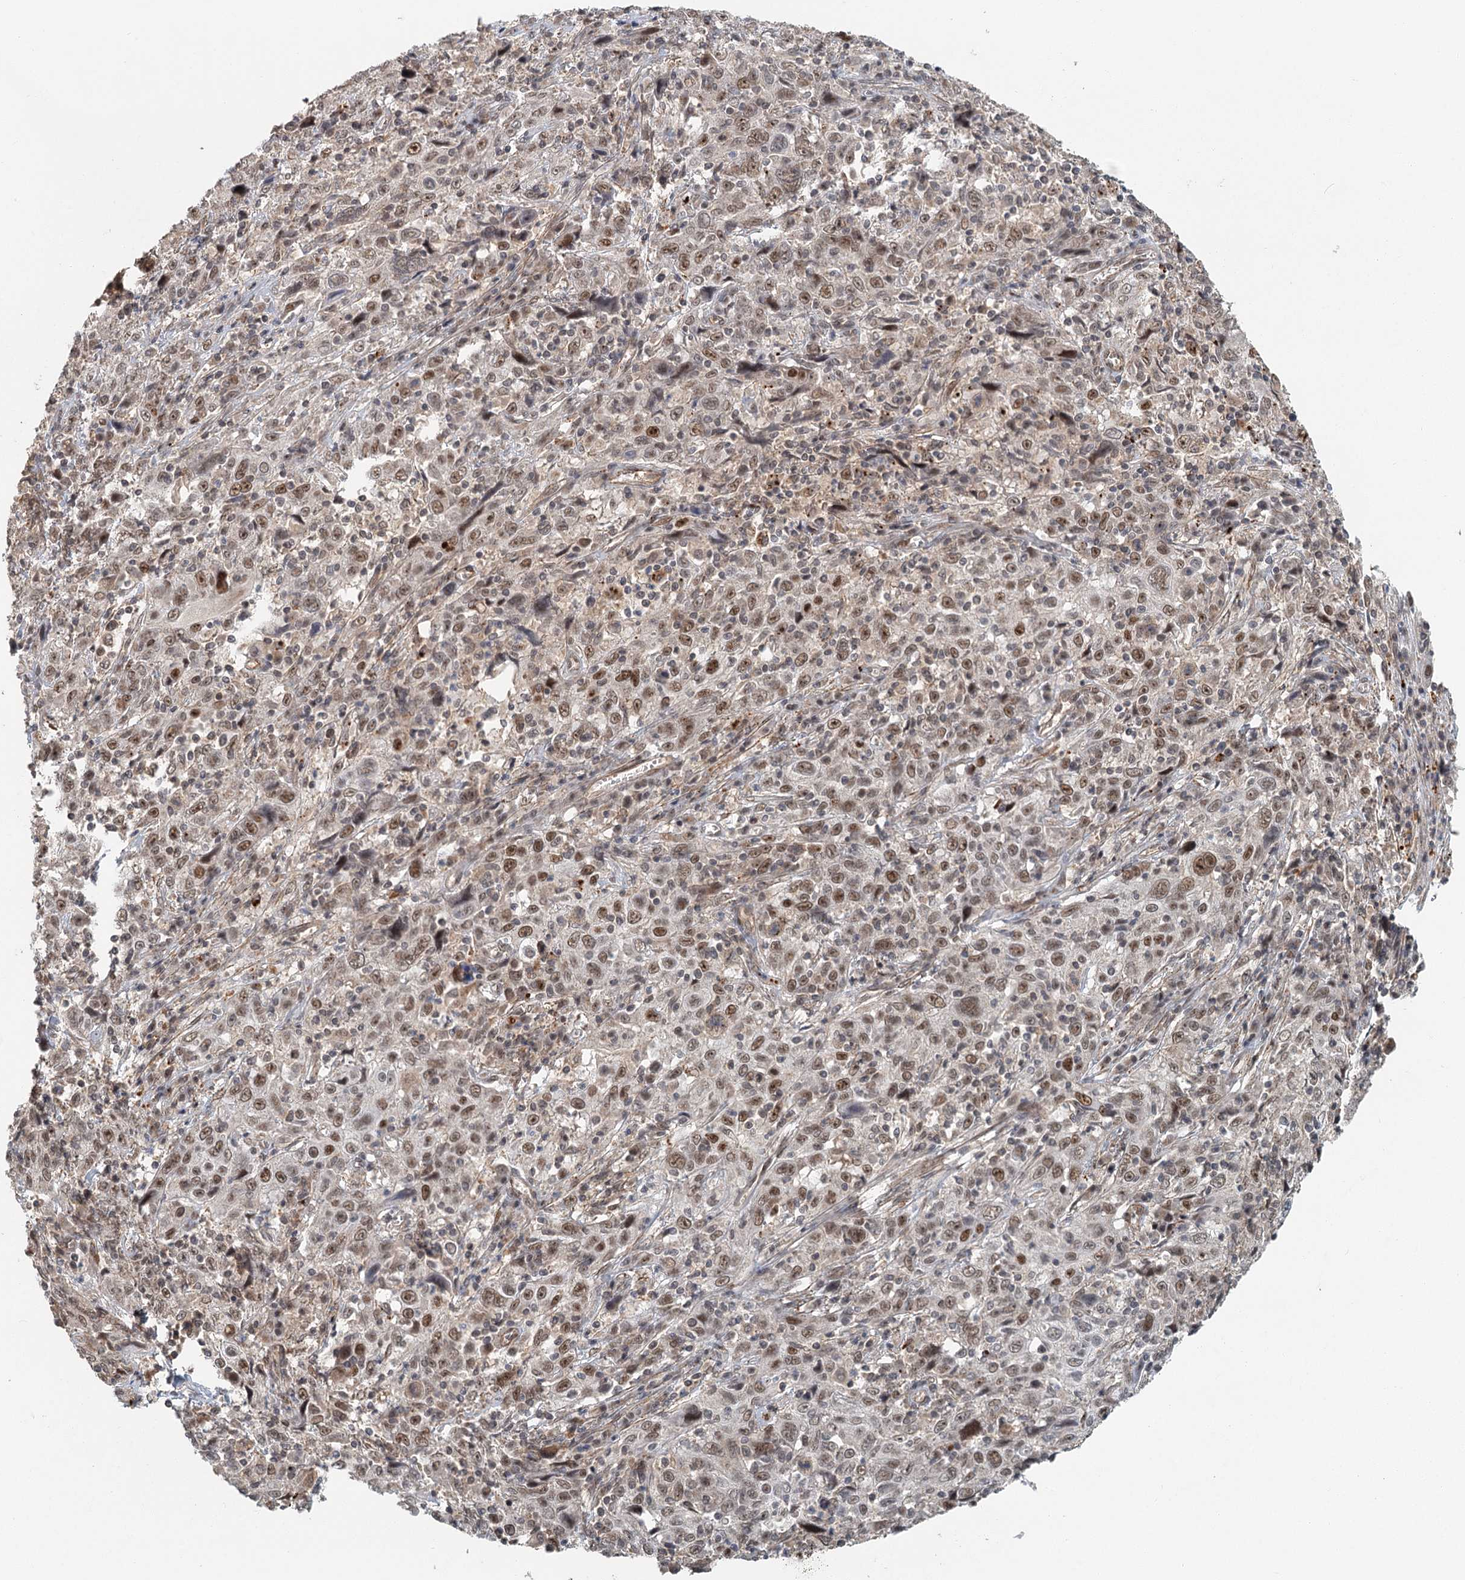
{"staining": {"intensity": "moderate", "quantity": ">75%", "location": "nuclear"}, "tissue": "cervical cancer", "cell_type": "Tumor cells", "image_type": "cancer", "snomed": [{"axis": "morphology", "description": "Squamous cell carcinoma, NOS"}, {"axis": "topography", "description": "Cervix"}], "caption": "Protein staining of cervical cancer (squamous cell carcinoma) tissue exhibits moderate nuclear staining in approximately >75% of tumor cells.", "gene": "TAS2R42", "patient": {"sex": "female", "age": 46}}